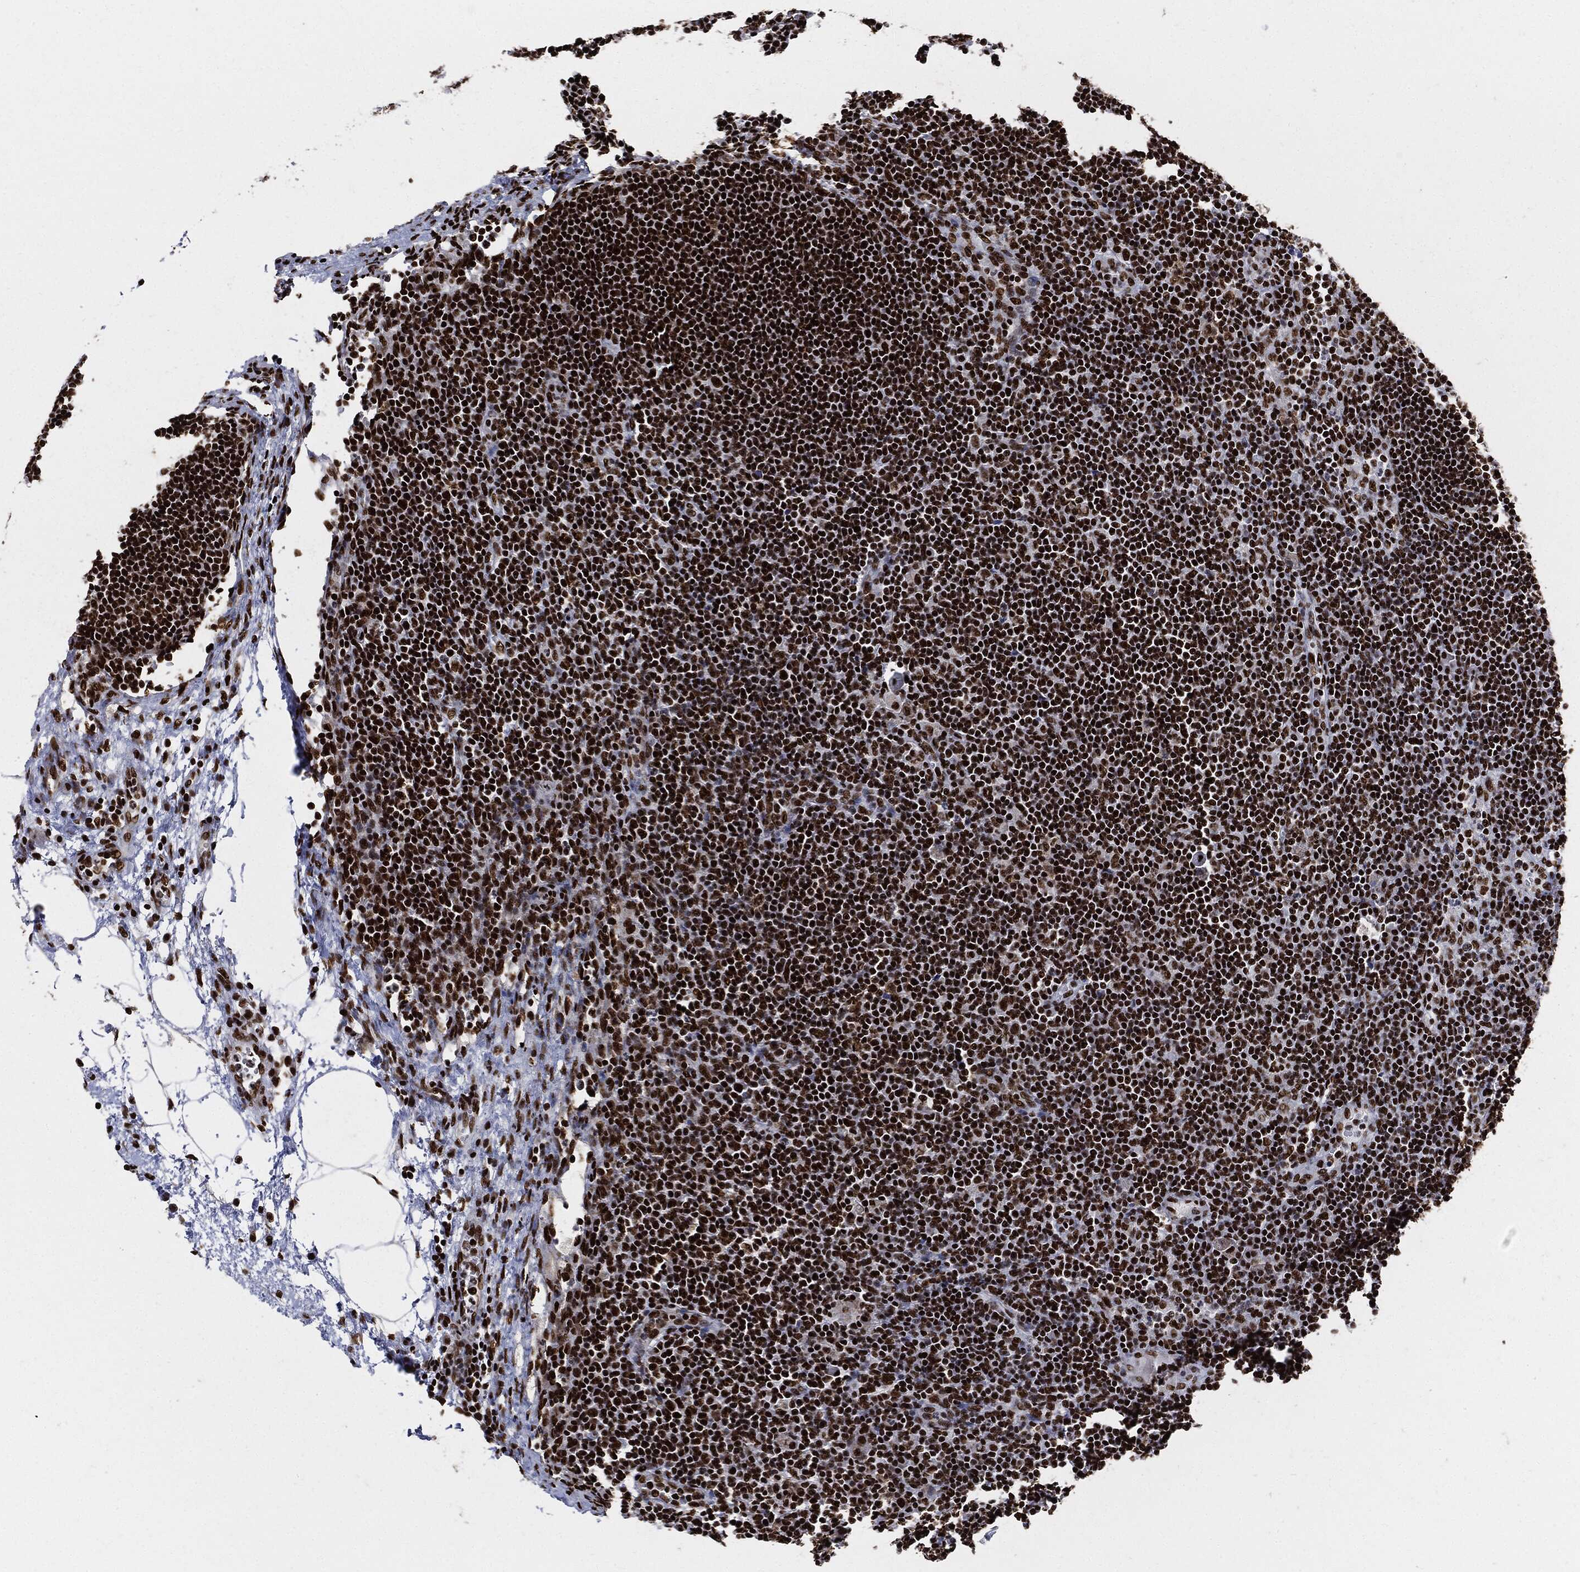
{"staining": {"intensity": "strong", "quantity": ">75%", "location": "nuclear"}, "tissue": "lymph node", "cell_type": "Germinal center cells", "image_type": "normal", "snomed": [{"axis": "morphology", "description": "Normal tissue, NOS"}, {"axis": "topography", "description": "Lymph node"}], "caption": "Immunohistochemistry staining of normal lymph node, which displays high levels of strong nuclear positivity in approximately >75% of germinal center cells indicating strong nuclear protein staining. The staining was performed using DAB (brown) for protein detection and nuclei were counterstained in hematoxylin (blue).", "gene": "RECQL", "patient": {"sex": "female", "age": 67}}